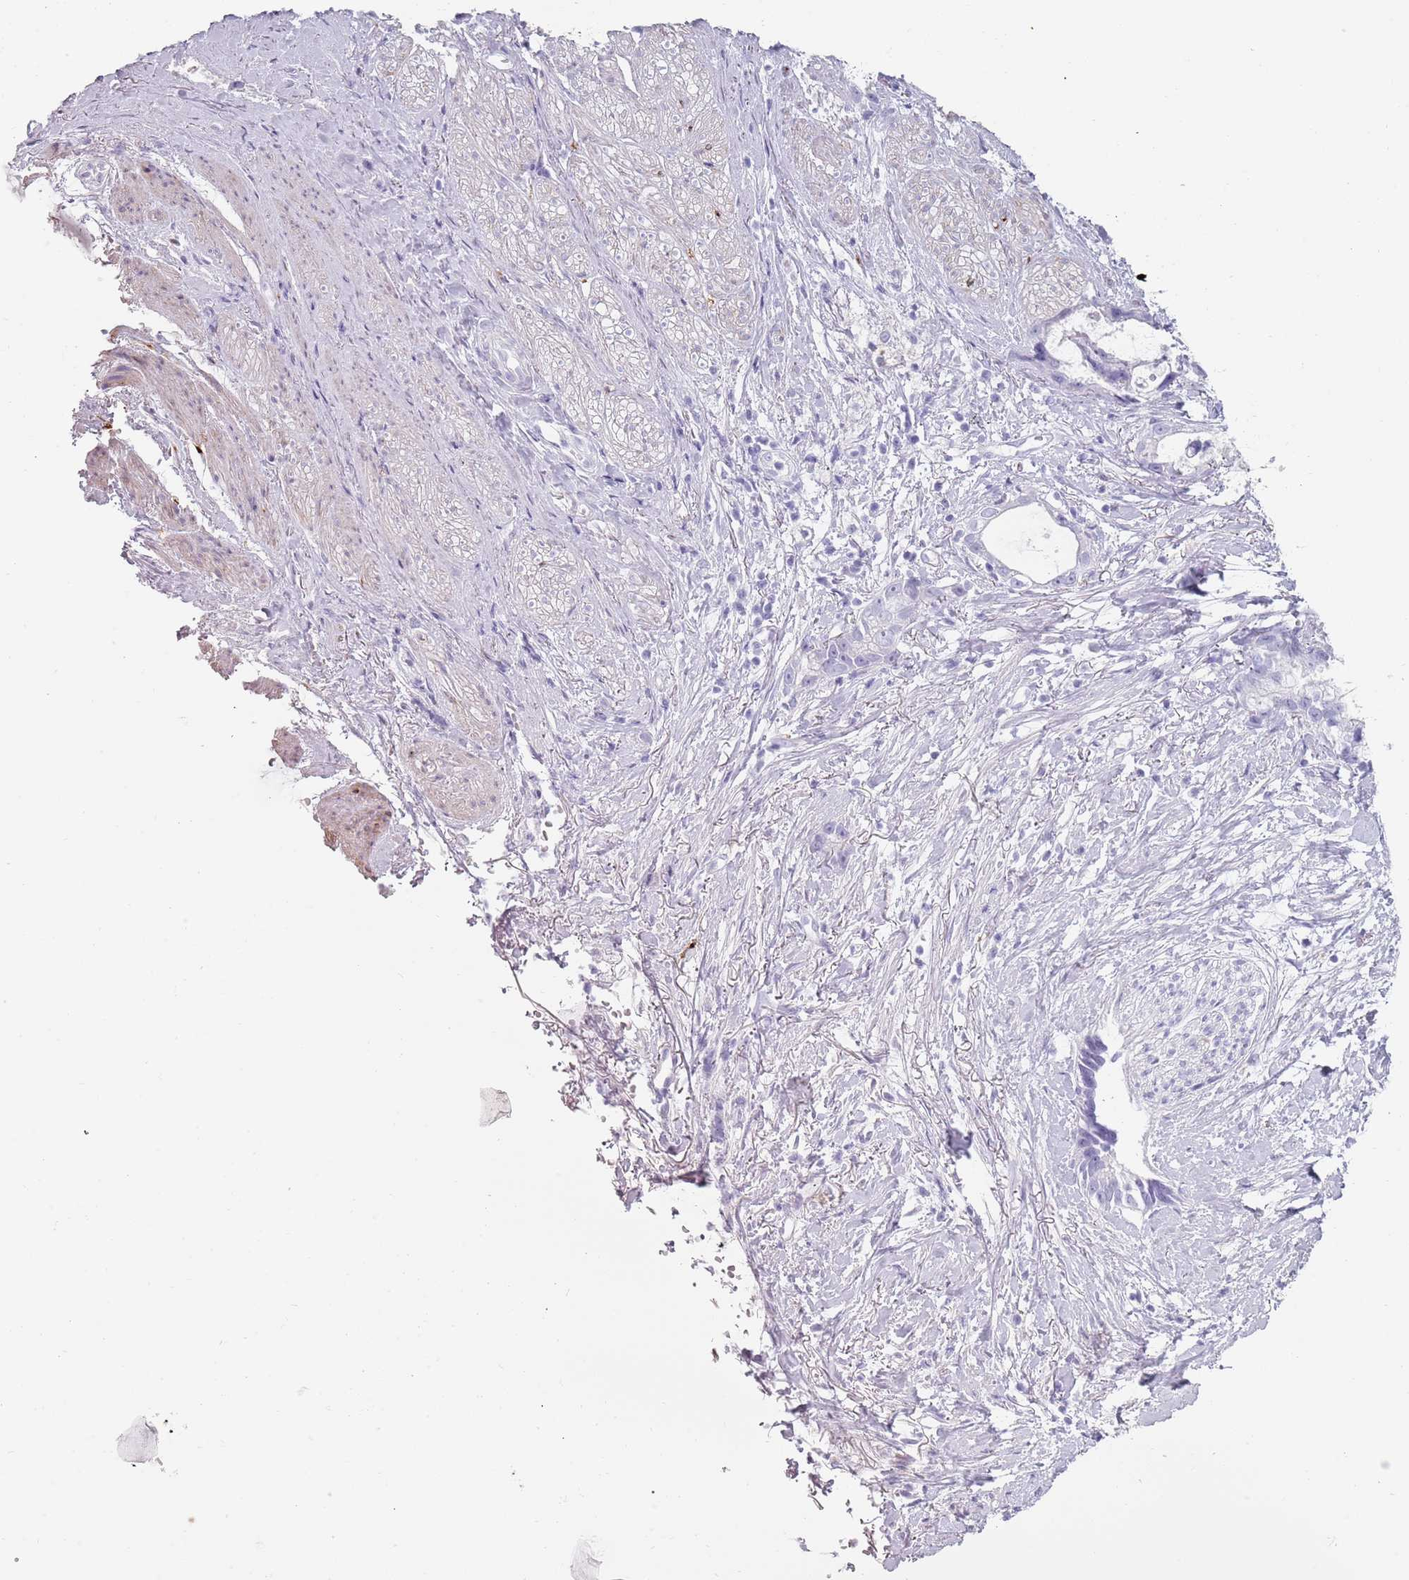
{"staining": {"intensity": "negative", "quantity": "none", "location": "none"}, "tissue": "stomach cancer", "cell_type": "Tumor cells", "image_type": "cancer", "snomed": [{"axis": "morphology", "description": "Adenocarcinoma, NOS"}, {"axis": "topography", "description": "Stomach"}], "caption": "There is no significant positivity in tumor cells of adenocarcinoma (stomach). (DAB immunohistochemistry visualized using brightfield microscopy, high magnification).", "gene": "COLEC12", "patient": {"sex": "male", "age": 55}}